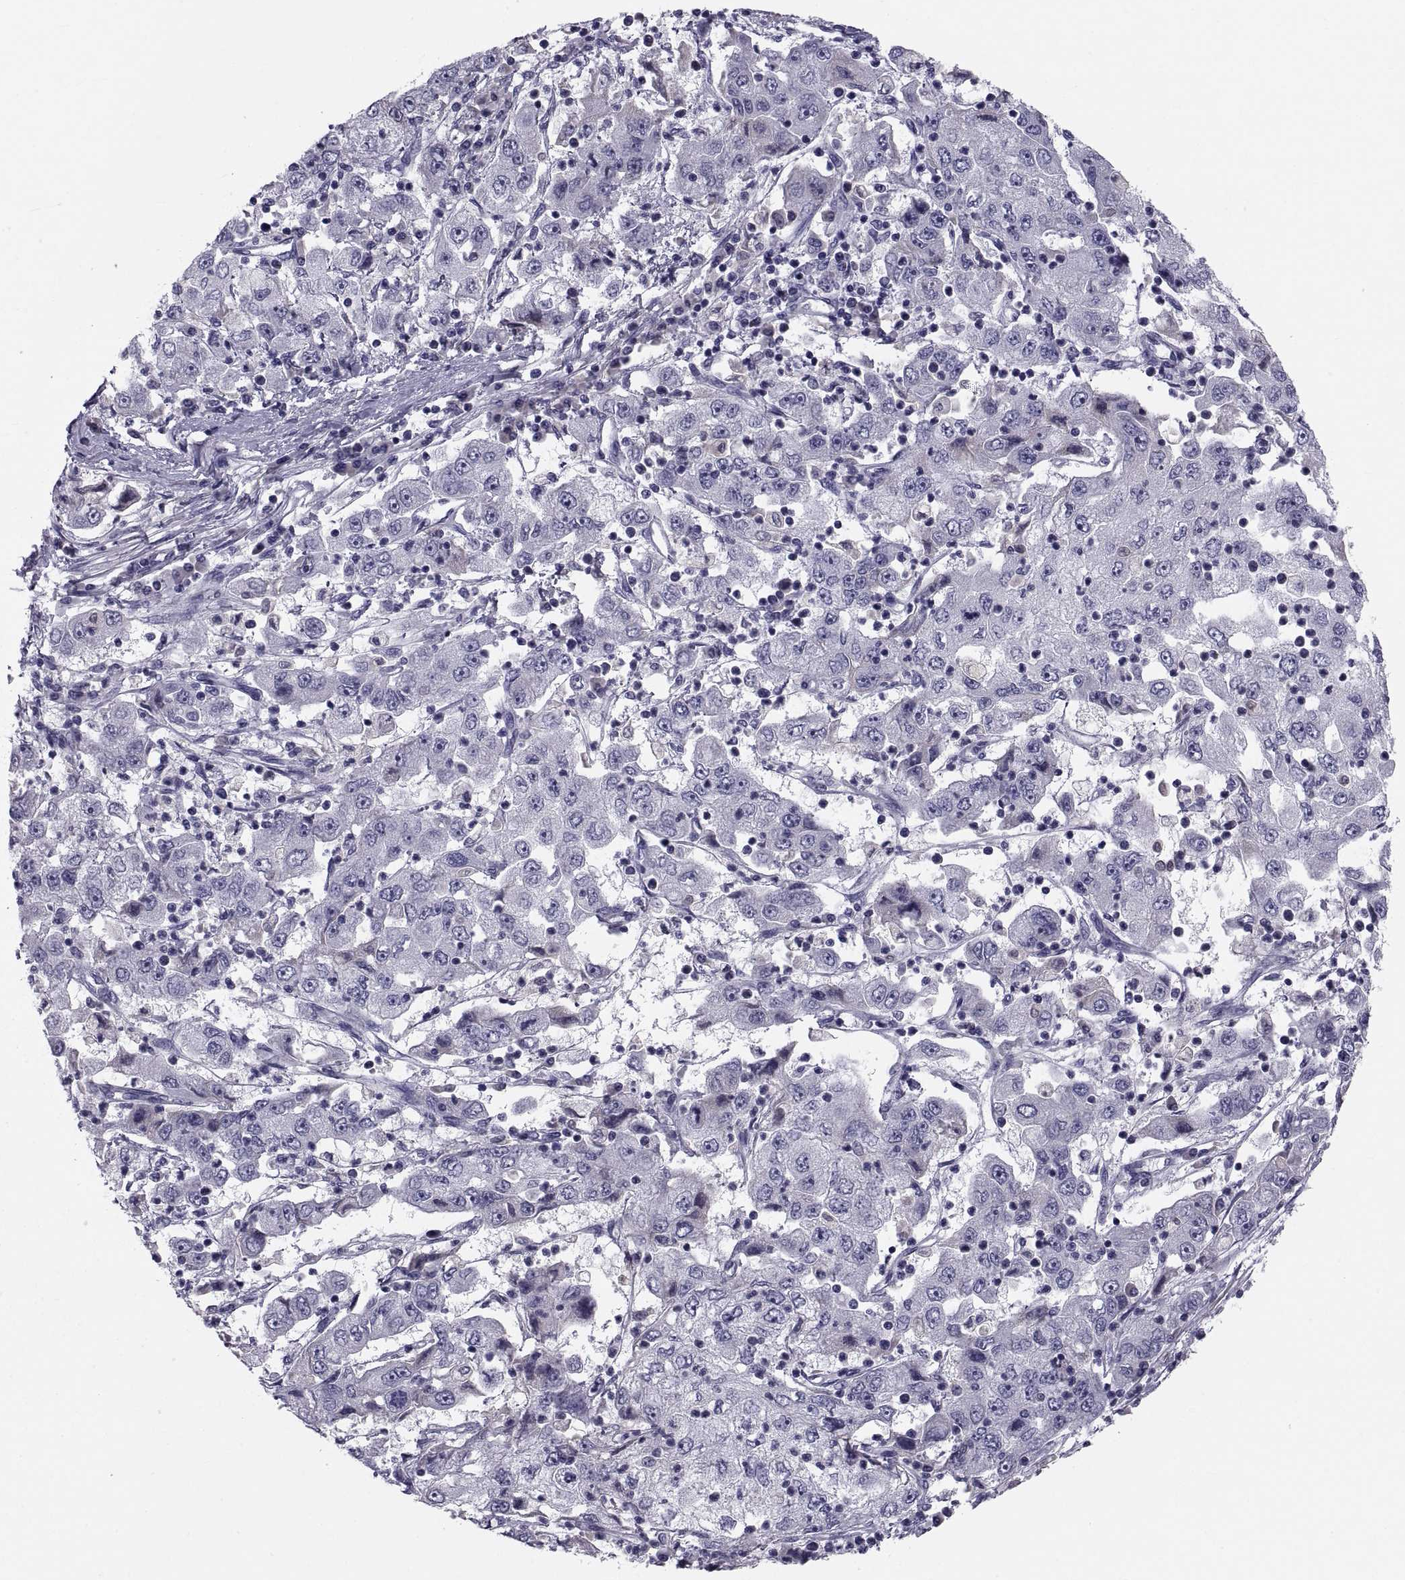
{"staining": {"intensity": "negative", "quantity": "none", "location": "none"}, "tissue": "cervical cancer", "cell_type": "Tumor cells", "image_type": "cancer", "snomed": [{"axis": "morphology", "description": "Squamous cell carcinoma, NOS"}, {"axis": "topography", "description": "Cervix"}], "caption": "A photomicrograph of cervical cancer (squamous cell carcinoma) stained for a protein demonstrates no brown staining in tumor cells.", "gene": "PDZRN4", "patient": {"sex": "female", "age": 36}}